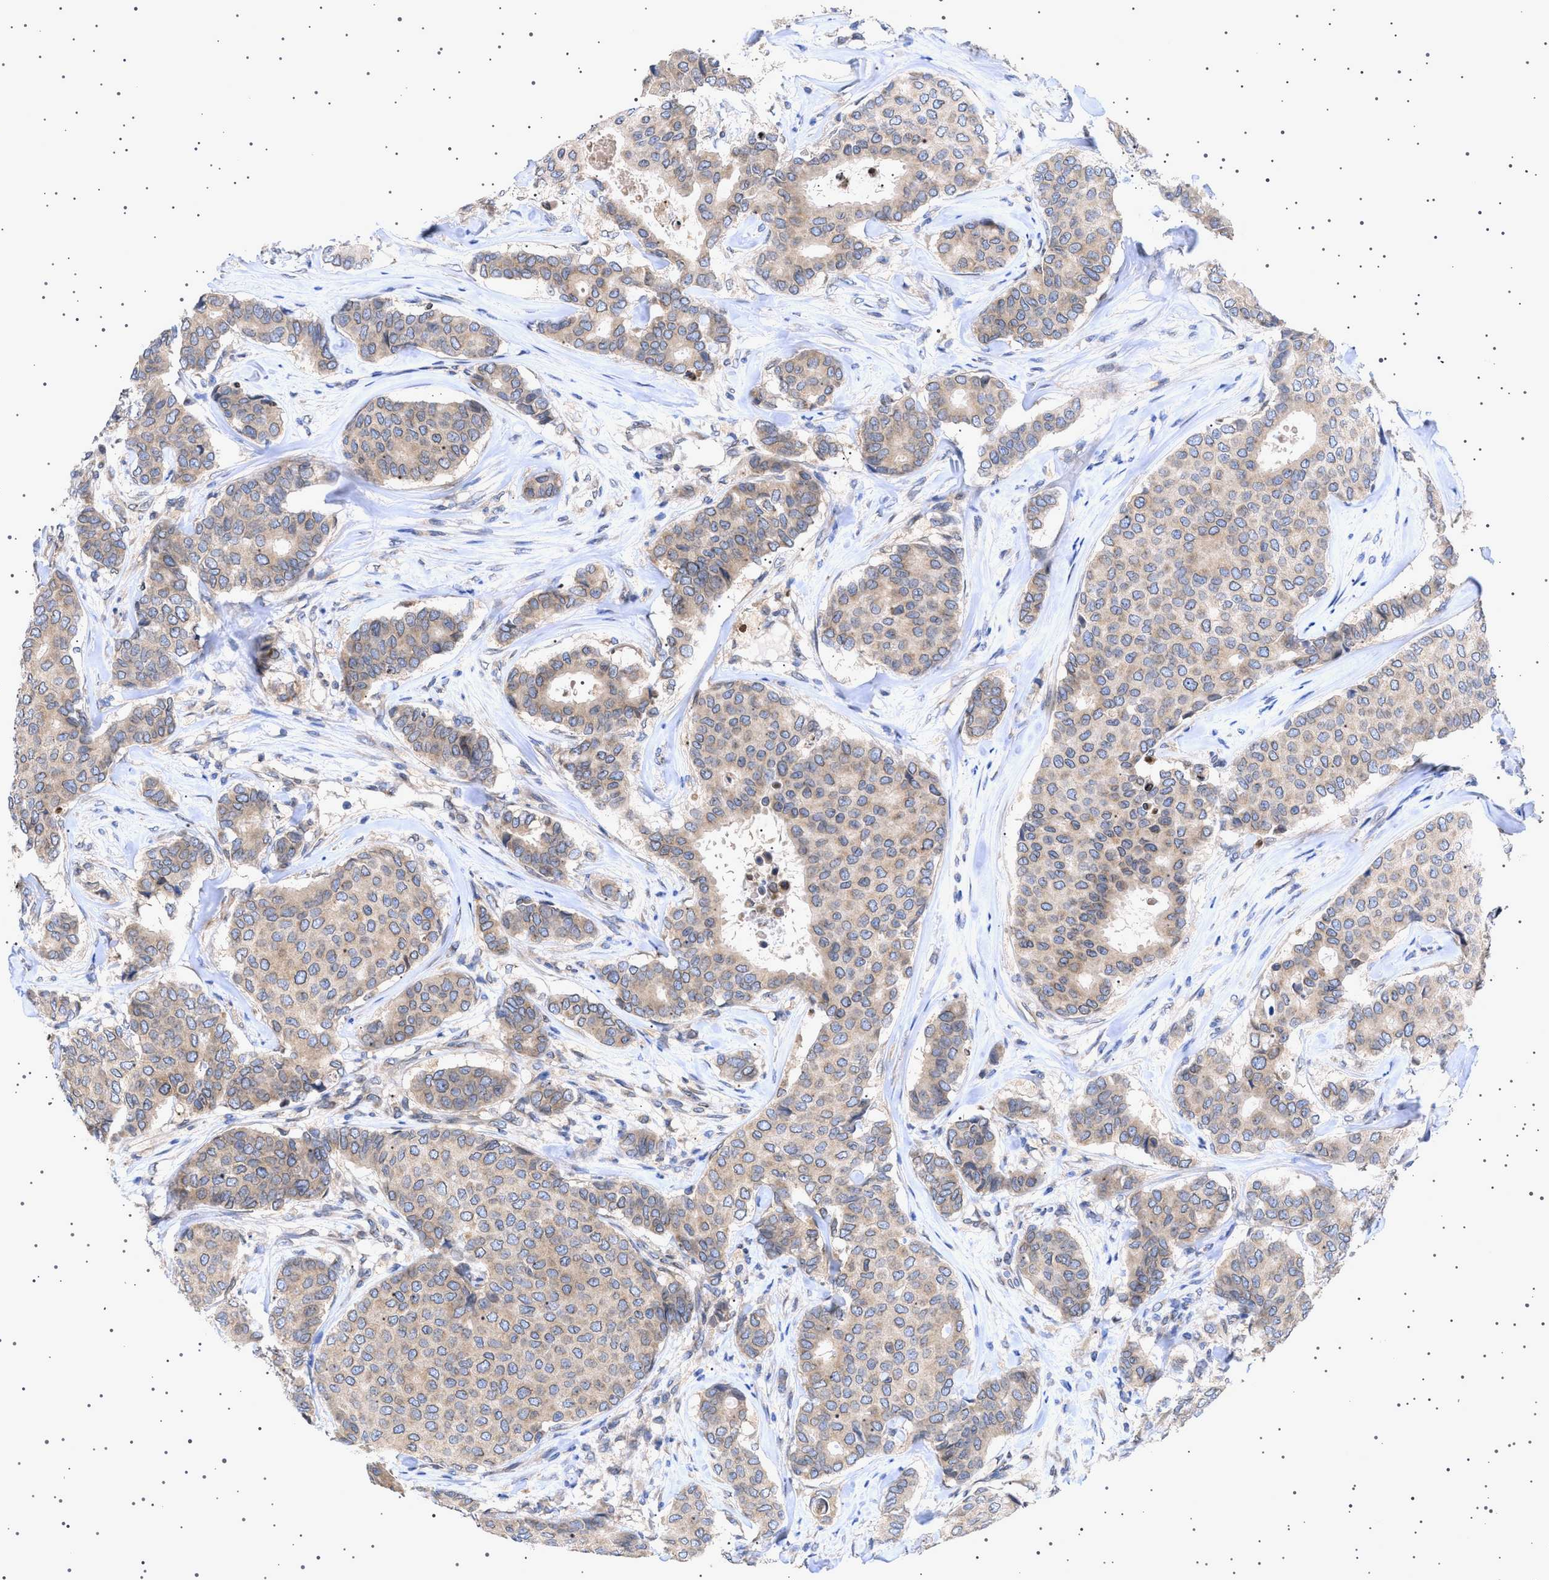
{"staining": {"intensity": "weak", "quantity": ">75%", "location": "cytoplasmic/membranous,nuclear"}, "tissue": "breast cancer", "cell_type": "Tumor cells", "image_type": "cancer", "snomed": [{"axis": "morphology", "description": "Duct carcinoma"}, {"axis": "topography", "description": "Breast"}], "caption": "A micrograph of human infiltrating ductal carcinoma (breast) stained for a protein exhibits weak cytoplasmic/membranous and nuclear brown staining in tumor cells. Immunohistochemistry (ihc) stains the protein of interest in brown and the nuclei are stained blue.", "gene": "NUP93", "patient": {"sex": "female", "age": 75}}